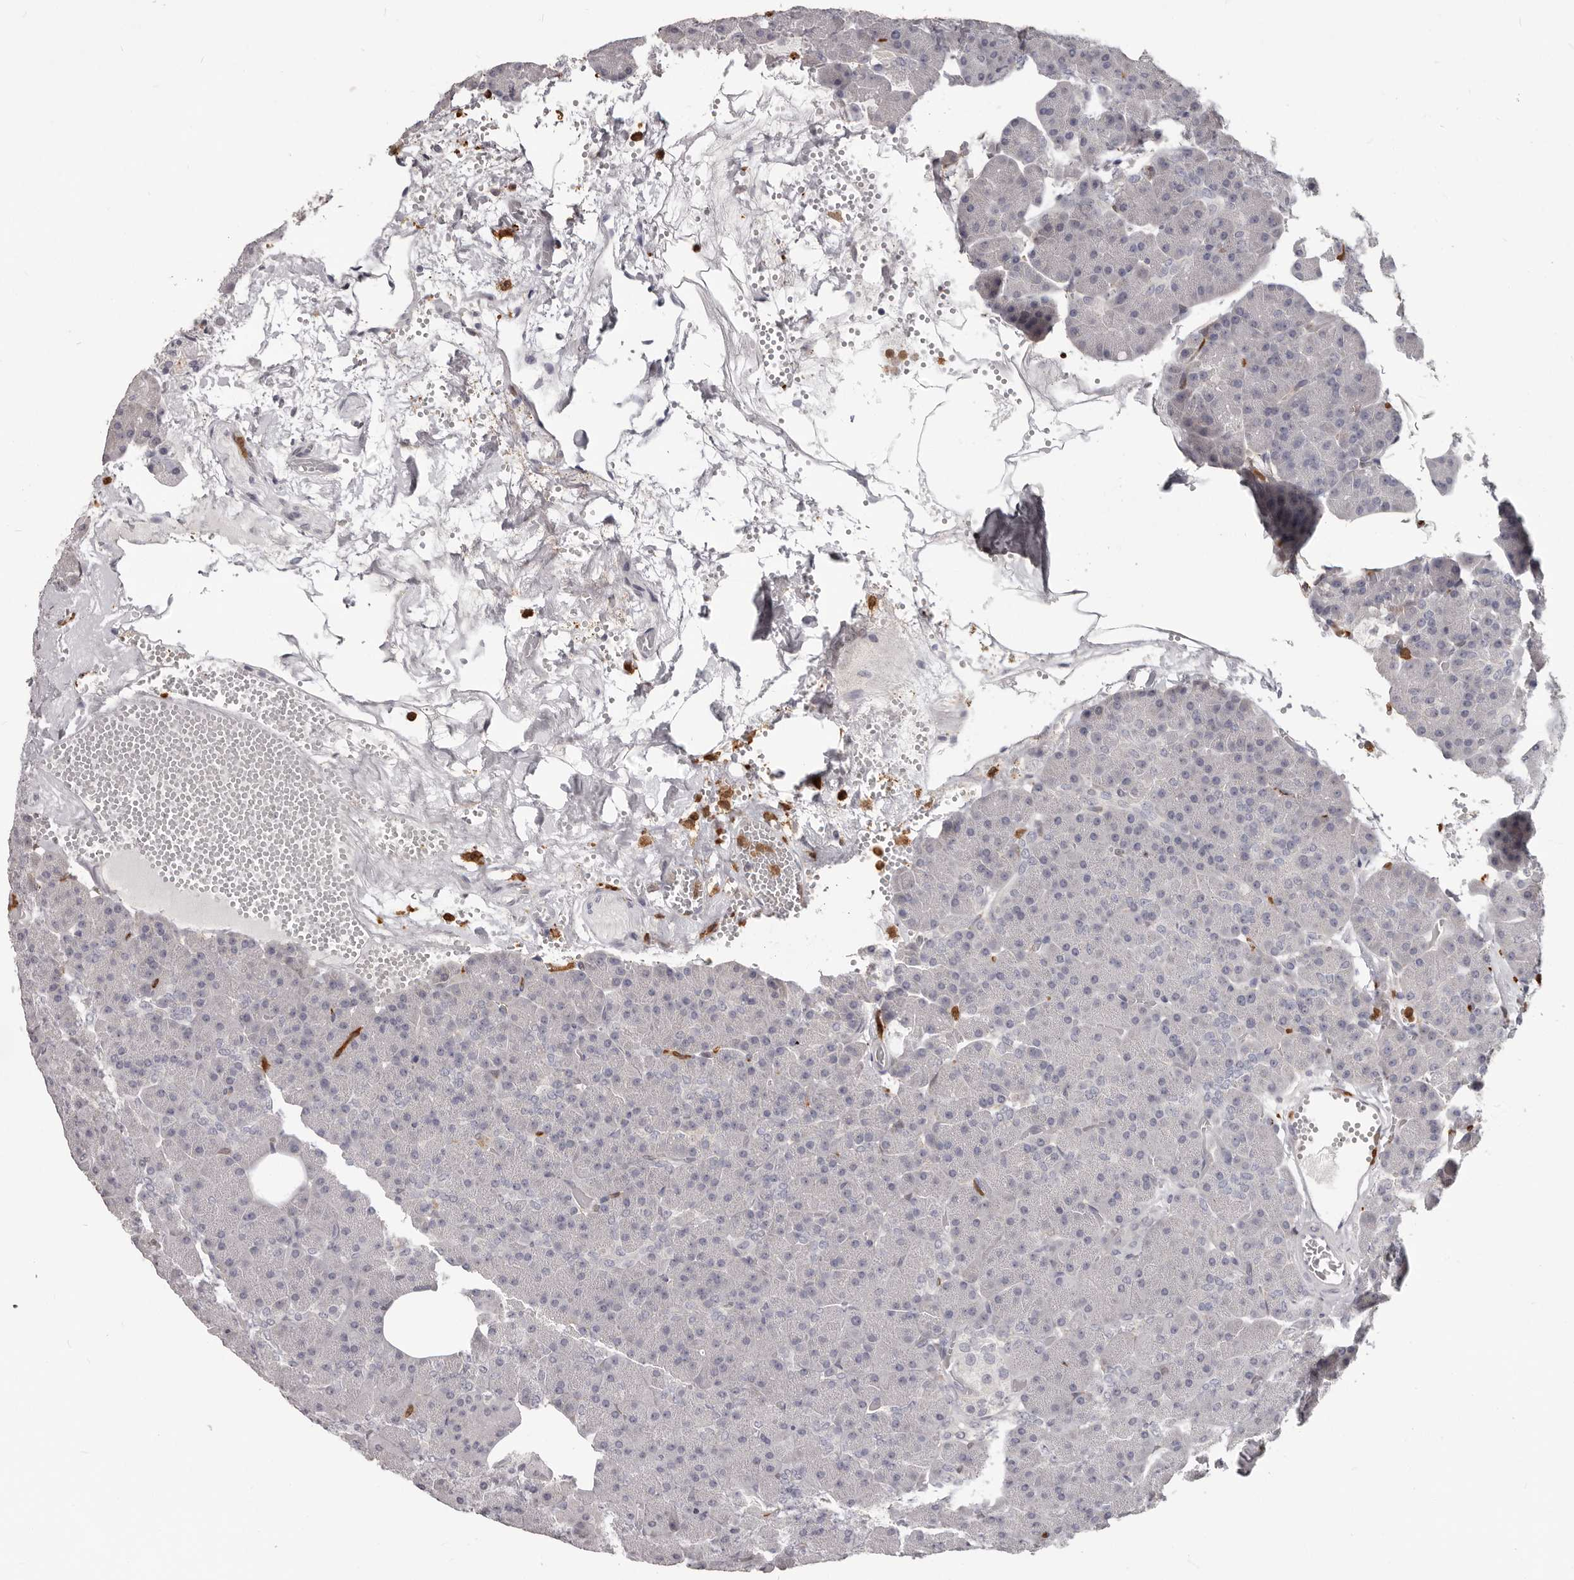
{"staining": {"intensity": "negative", "quantity": "none", "location": "none"}, "tissue": "pancreas", "cell_type": "Exocrine glandular cells", "image_type": "normal", "snomed": [{"axis": "morphology", "description": "Normal tissue, NOS"}, {"axis": "morphology", "description": "Carcinoid, malignant, NOS"}, {"axis": "topography", "description": "Pancreas"}], "caption": "Immunohistochemistry of benign pancreas reveals no positivity in exocrine glandular cells. The staining was performed using DAB (3,3'-diaminobenzidine) to visualize the protein expression in brown, while the nuclei were stained in blue with hematoxylin (Magnification: 20x).", "gene": "GPR157", "patient": {"sex": "female", "age": 35}}